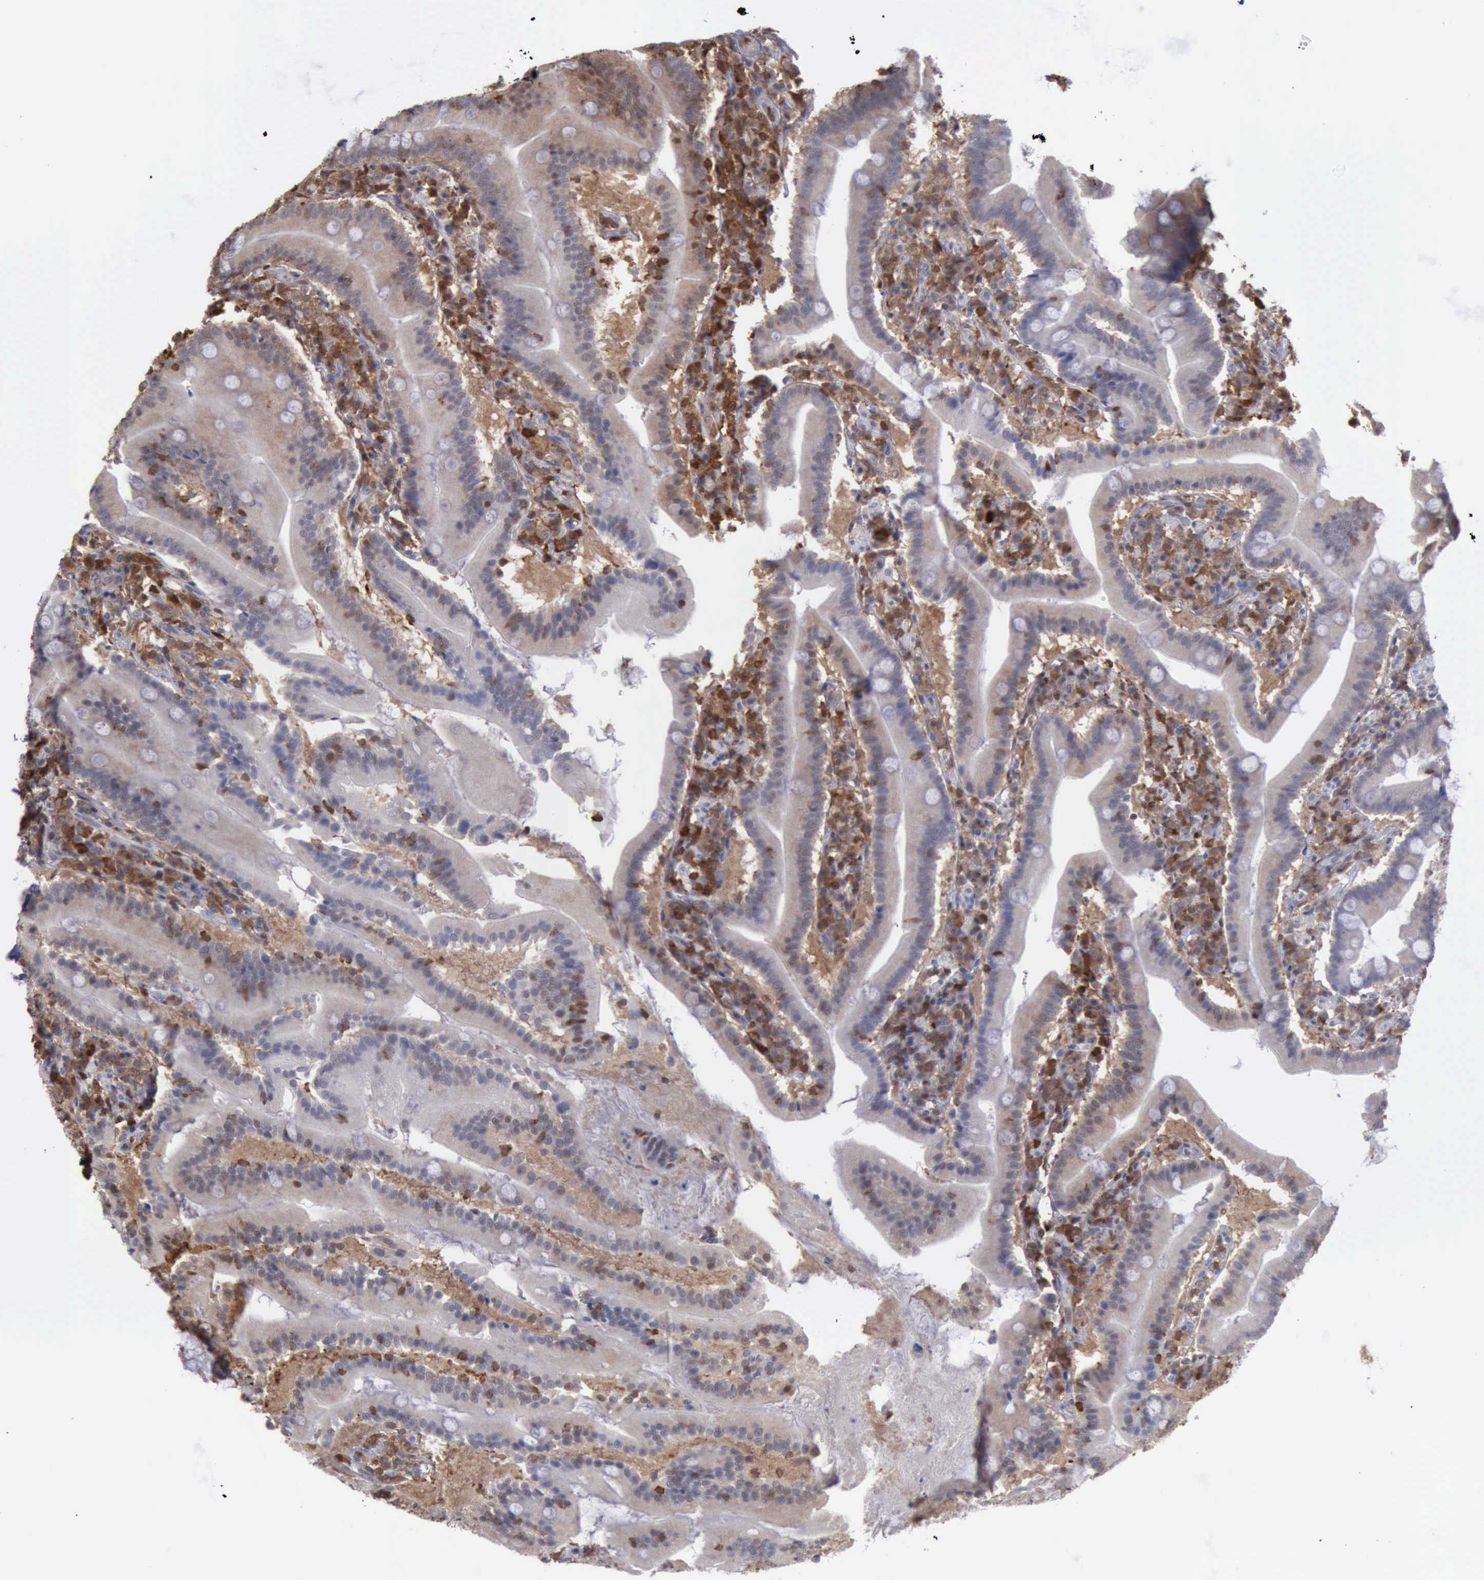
{"staining": {"intensity": "weak", "quantity": ">75%", "location": "cytoplasmic/membranous"}, "tissue": "duodenum", "cell_type": "Glandular cells", "image_type": "normal", "snomed": [{"axis": "morphology", "description": "Normal tissue, NOS"}, {"axis": "topography", "description": "Duodenum"}], "caption": "This image reveals IHC staining of unremarkable duodenum, with low weak cytoplasmic/membranous positivity in approximately >75% of glandular cells.", "gene": "STAT1", "patient": {"sex": "male", "age": 50}}